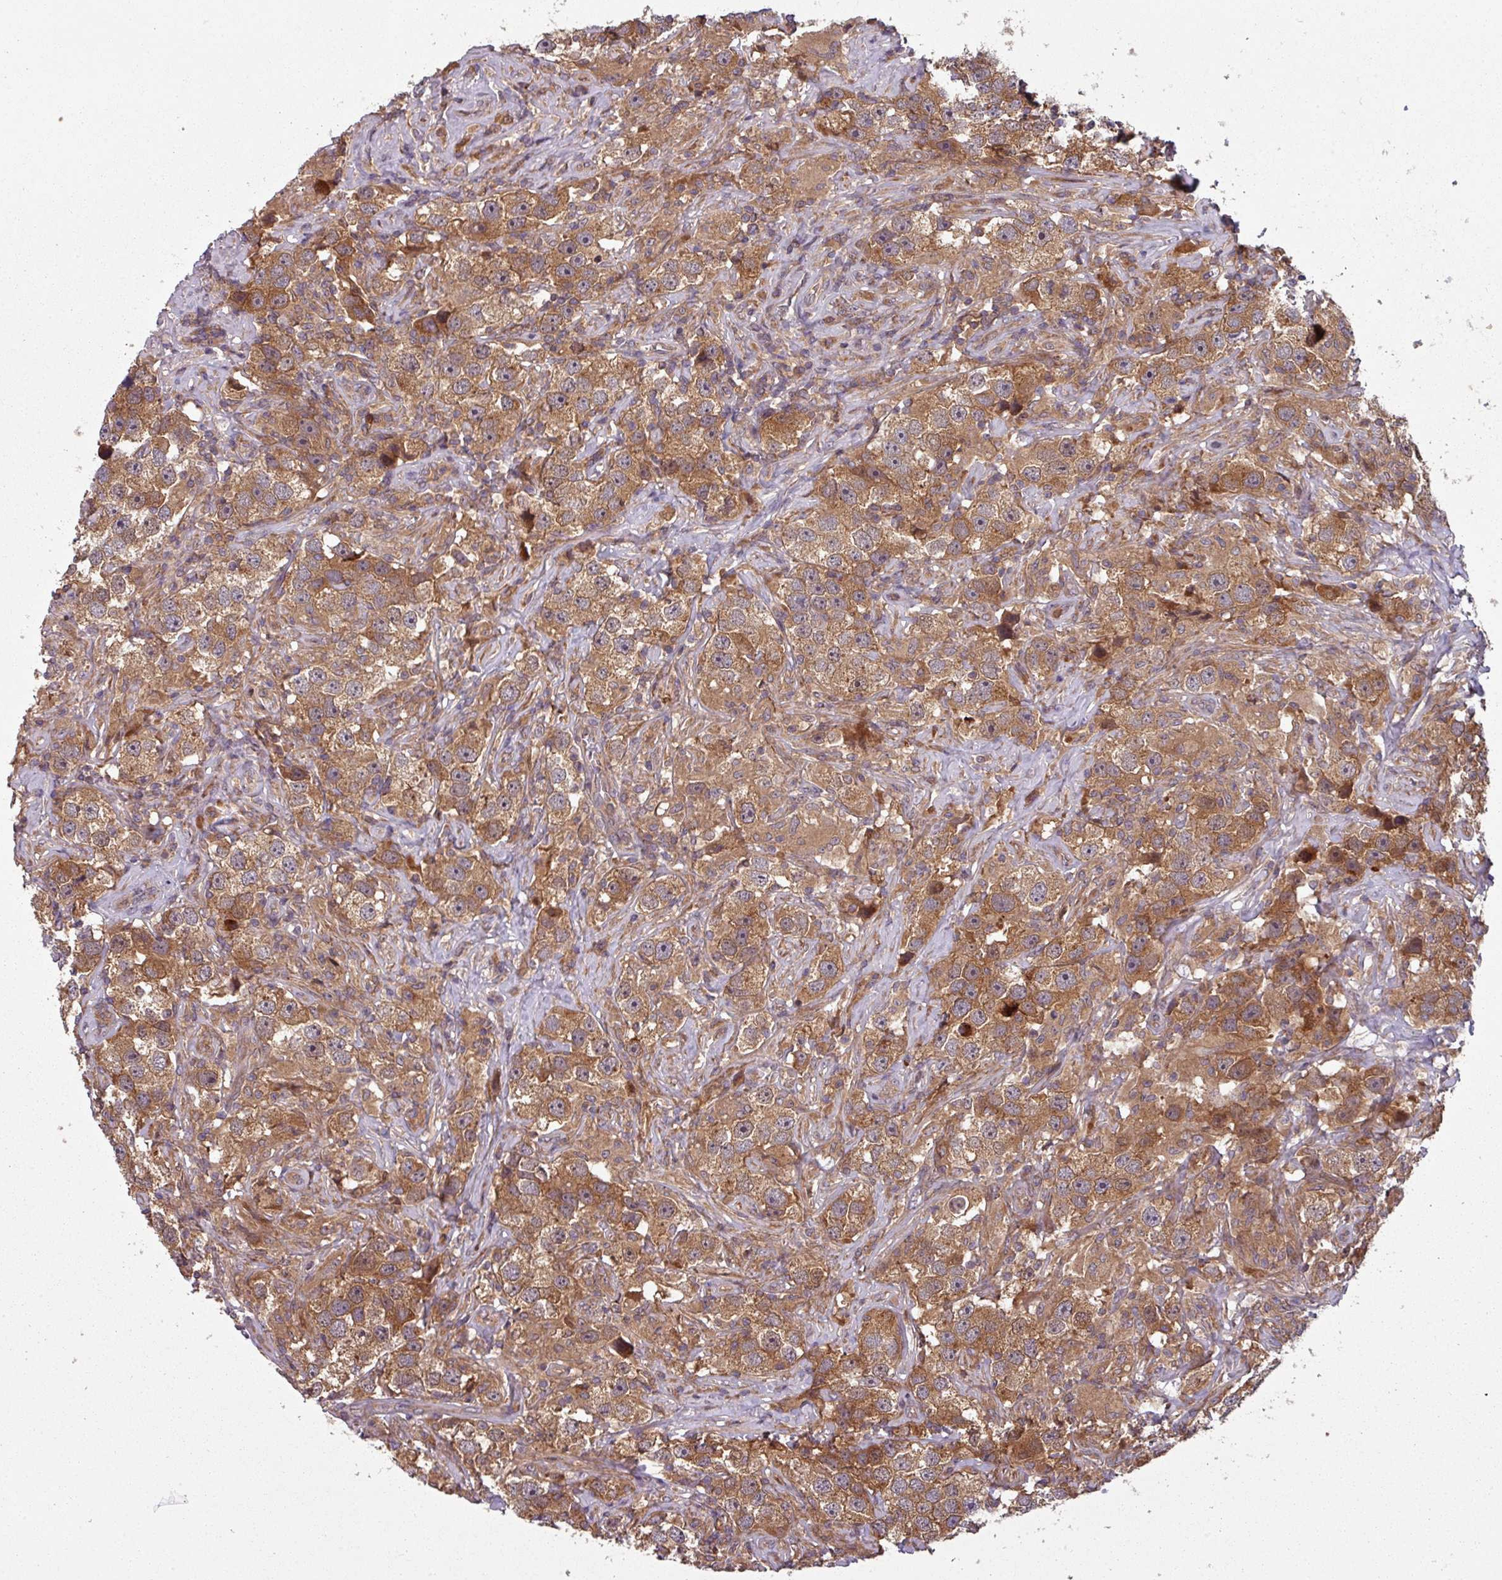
{"staining": {"intensity": "moderate", "quantity": ">75%", "location": "cytoplasmic/membranous"}, "tissue": "testis cancer", "cell_type": "Tumor cells", "image_type": "cancer", "snomed": [{"axis": "morphology", "description": "Seminoma, NOS"}, {"axis": "topography", "description": "Testis"}], "caption": "DAB (3,3'-diaminobenzidine) immunohistochemical staining of human testis seminoma demonstrates moderate cytoplasmic/membranous protein expression in approximately >75% of tumor cells.", "gene": "GSKIP", "patient": {"sex": "male", "age": 49}}